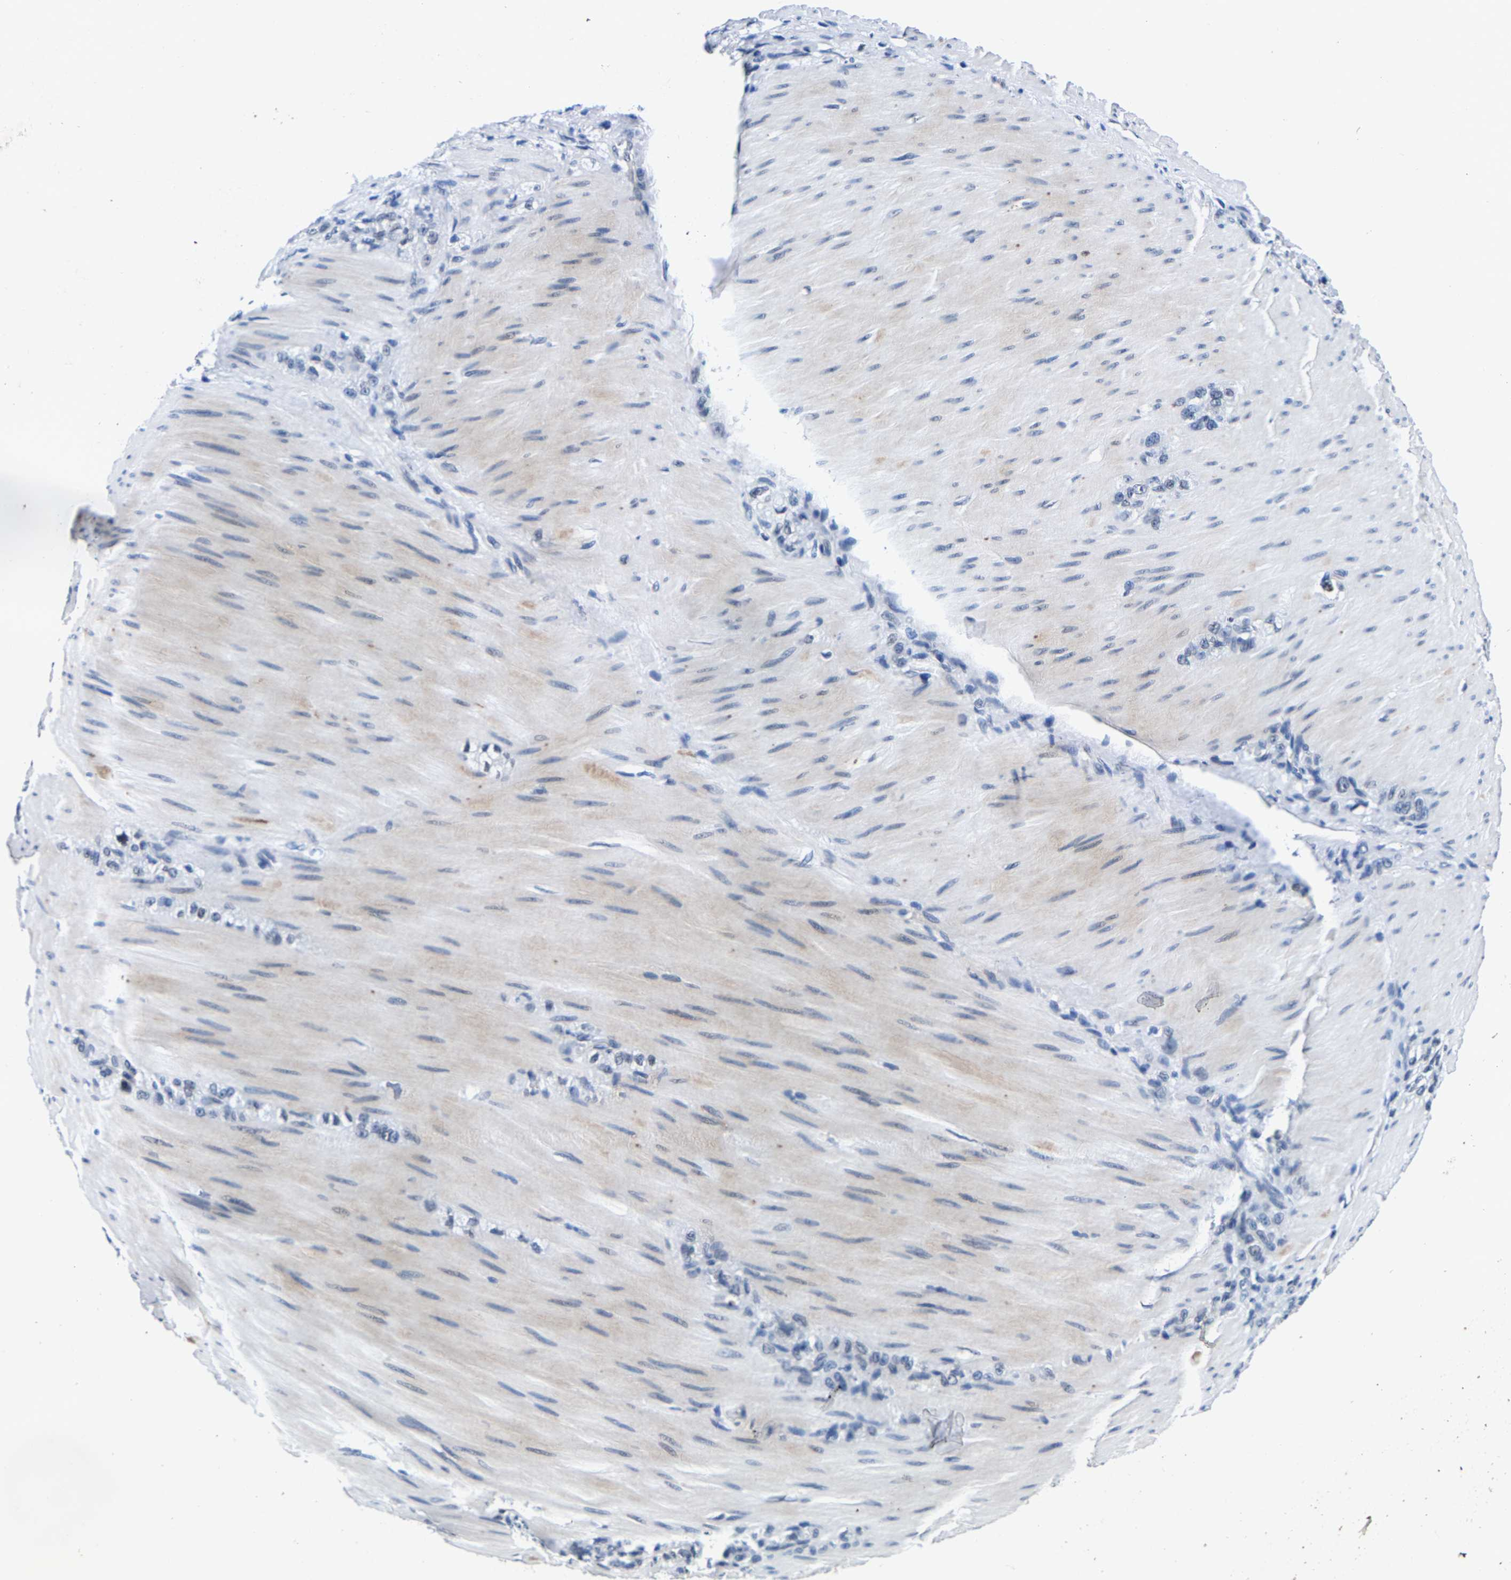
{"staining": {"intensity": "negative", "quantity": "none", "location": "none"}, "tissue": "stomach cancer", "cell_type": "Tumor cells", "image_type": "cancer", "snomed": [{"axis": "morphology", "description": "Normal tissue, NOS"}, {"axis": "morphology", "description": "Adenocarcinoma, NOS"}, {"axis": "topography", "description": "Stomach"}], "caption": "This is an IHC histopathology image of human adenocarcinoma (stomach). There is no expression in tumor cells.", "gene": "UBN2", "patient": {"sex": "male", "age": 82}}